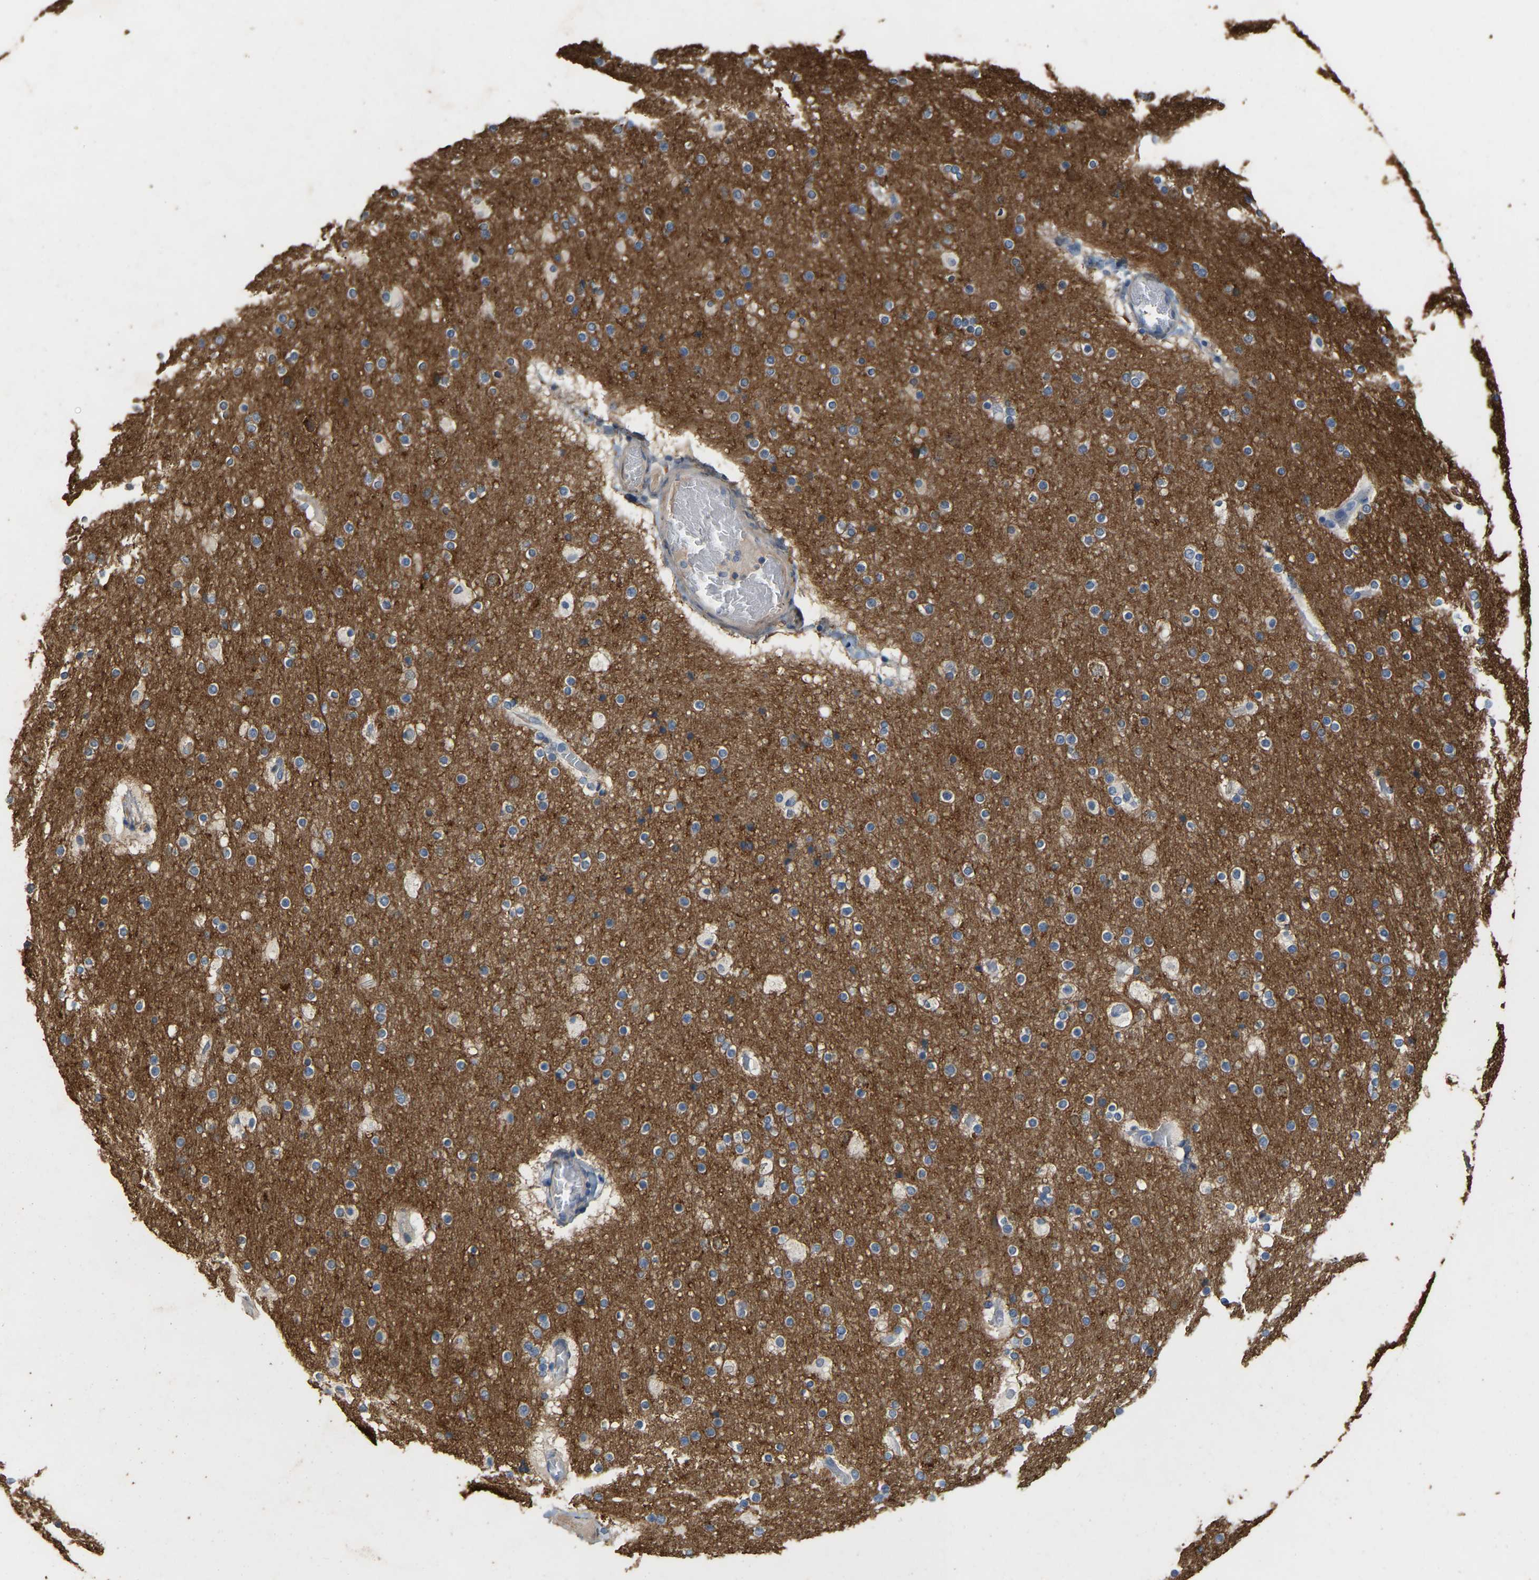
{"staining": {"intensity": "negative", "quantity": "none", "location": "none"}, "tissue": "cerebral cortex", "cell_type": "Endothelial cells", "image_type": "normal", "snomed": [{"axis": "morphology", "description": "Normal tissue, NOS"}, {"axis": "topography", "description": "Cerebral cortex"}], "caption": "Benign cerebral cortex was stained to show a protein in brown. There is no significant staining in endothelial cells. Brightfield microscopy of IHC stained with DAB (3,3'-diaminobenzidine) (brown) and hematoxylin (blue), captured at high magnification.", "gene": "NCS1", "patient": {"sex": "male", "age": 57}}